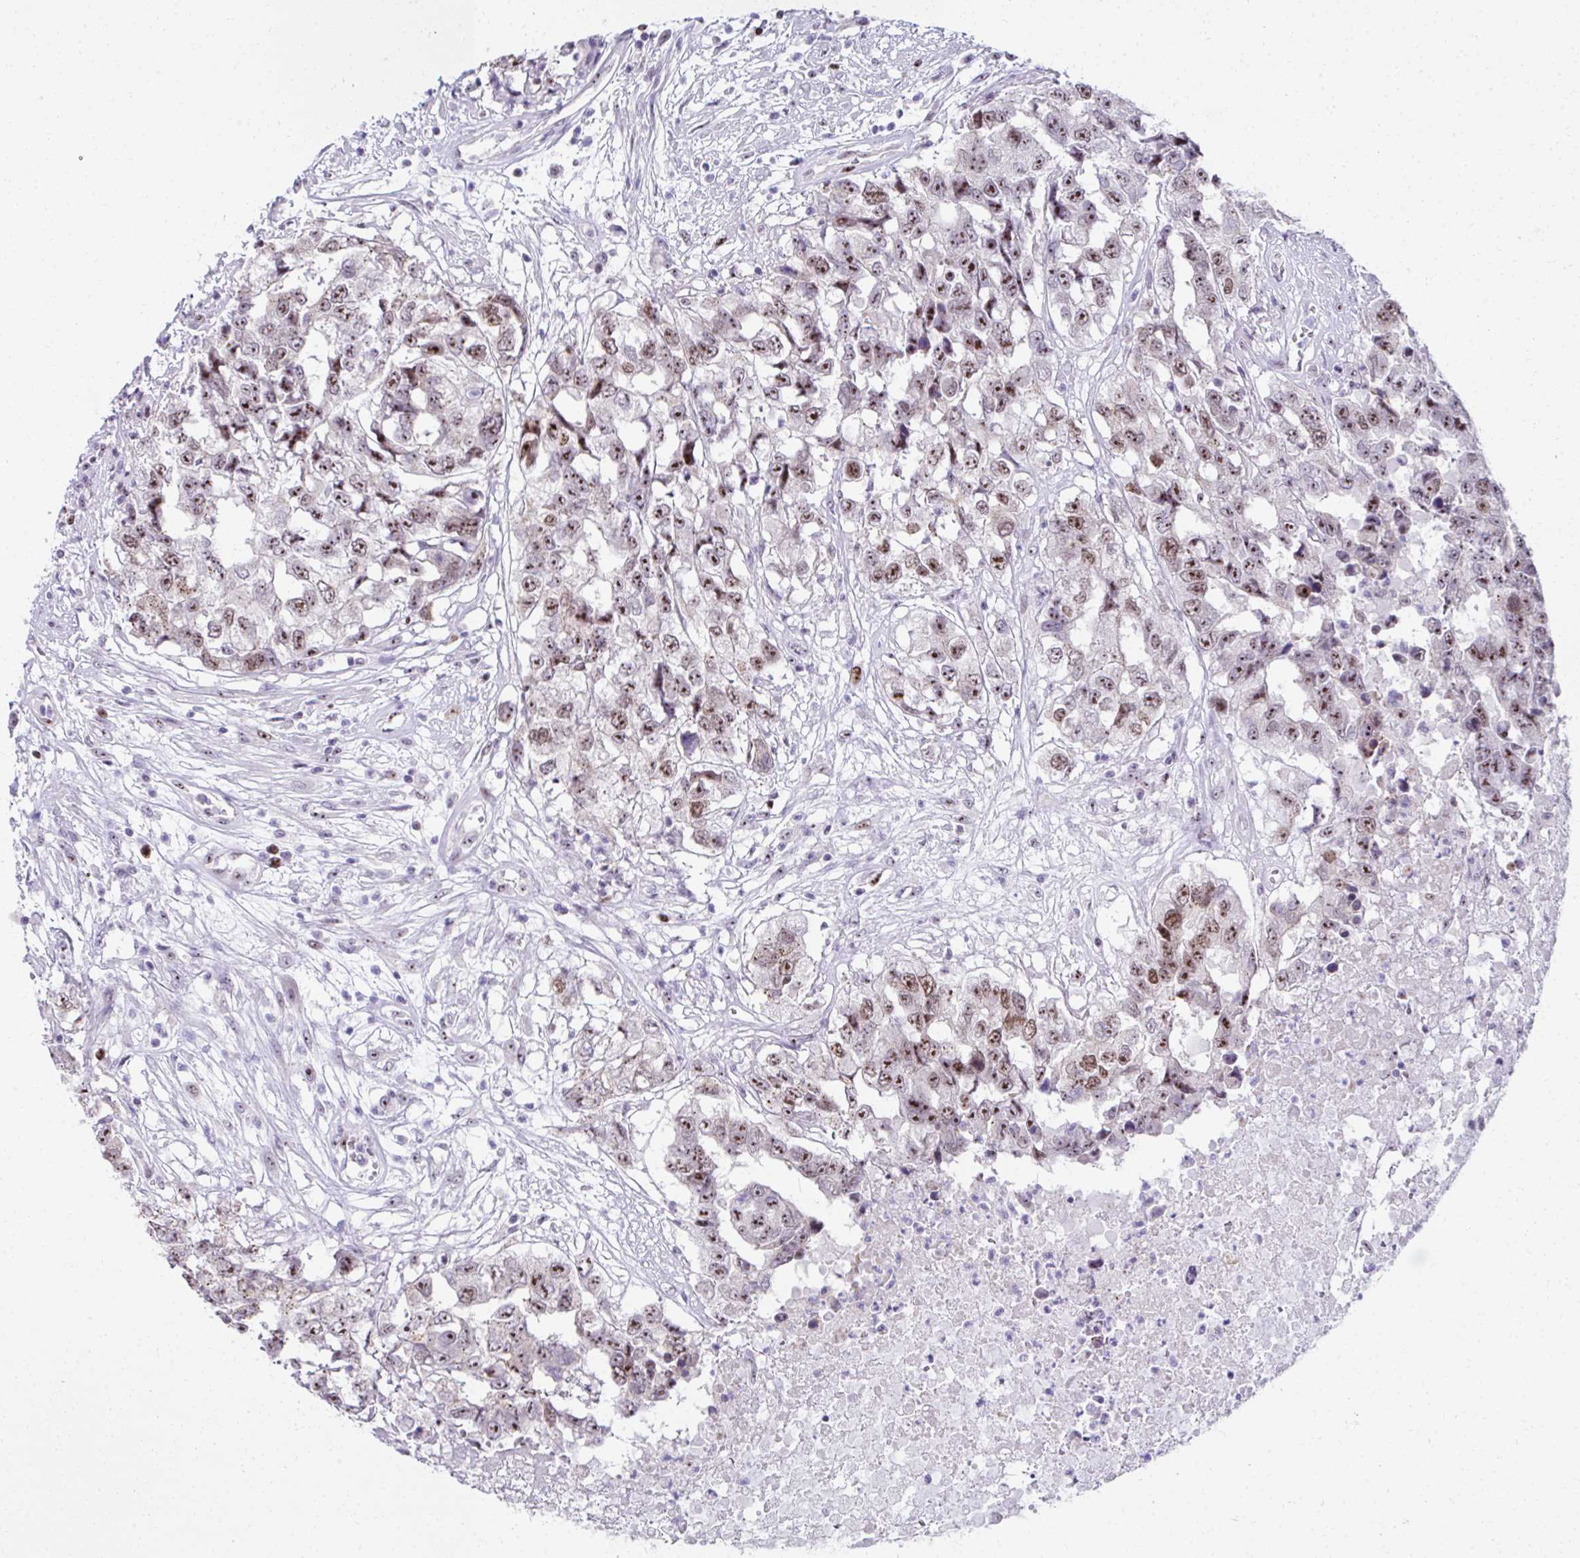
{"staining": {"intensity": "strong", "quantity": ">75%", "location": "nuclear"}, "tissue": "testis cancer", "cell_type": "Tumor cells", "image_type": "cancer", "snomed": [{"axis": "morphology", "description": "Carcinoma, Embryonal, NOS"}, {"axis": "topography", "description": "Testis"}], "caption": "Immunohistochemistry (IHC) staining of testis cancer (embryonal carcinoma), which displays high levels of strong nuclear expression in approximately >75% of tumor cells indicating strong nuclear protein staining. The staining was performed using DAB (brown) for protein detection and nuclei were counterstained in hematoxylin (blue).", "gene": "CEP72", "patient": {"sex": "male", "age": 83}}